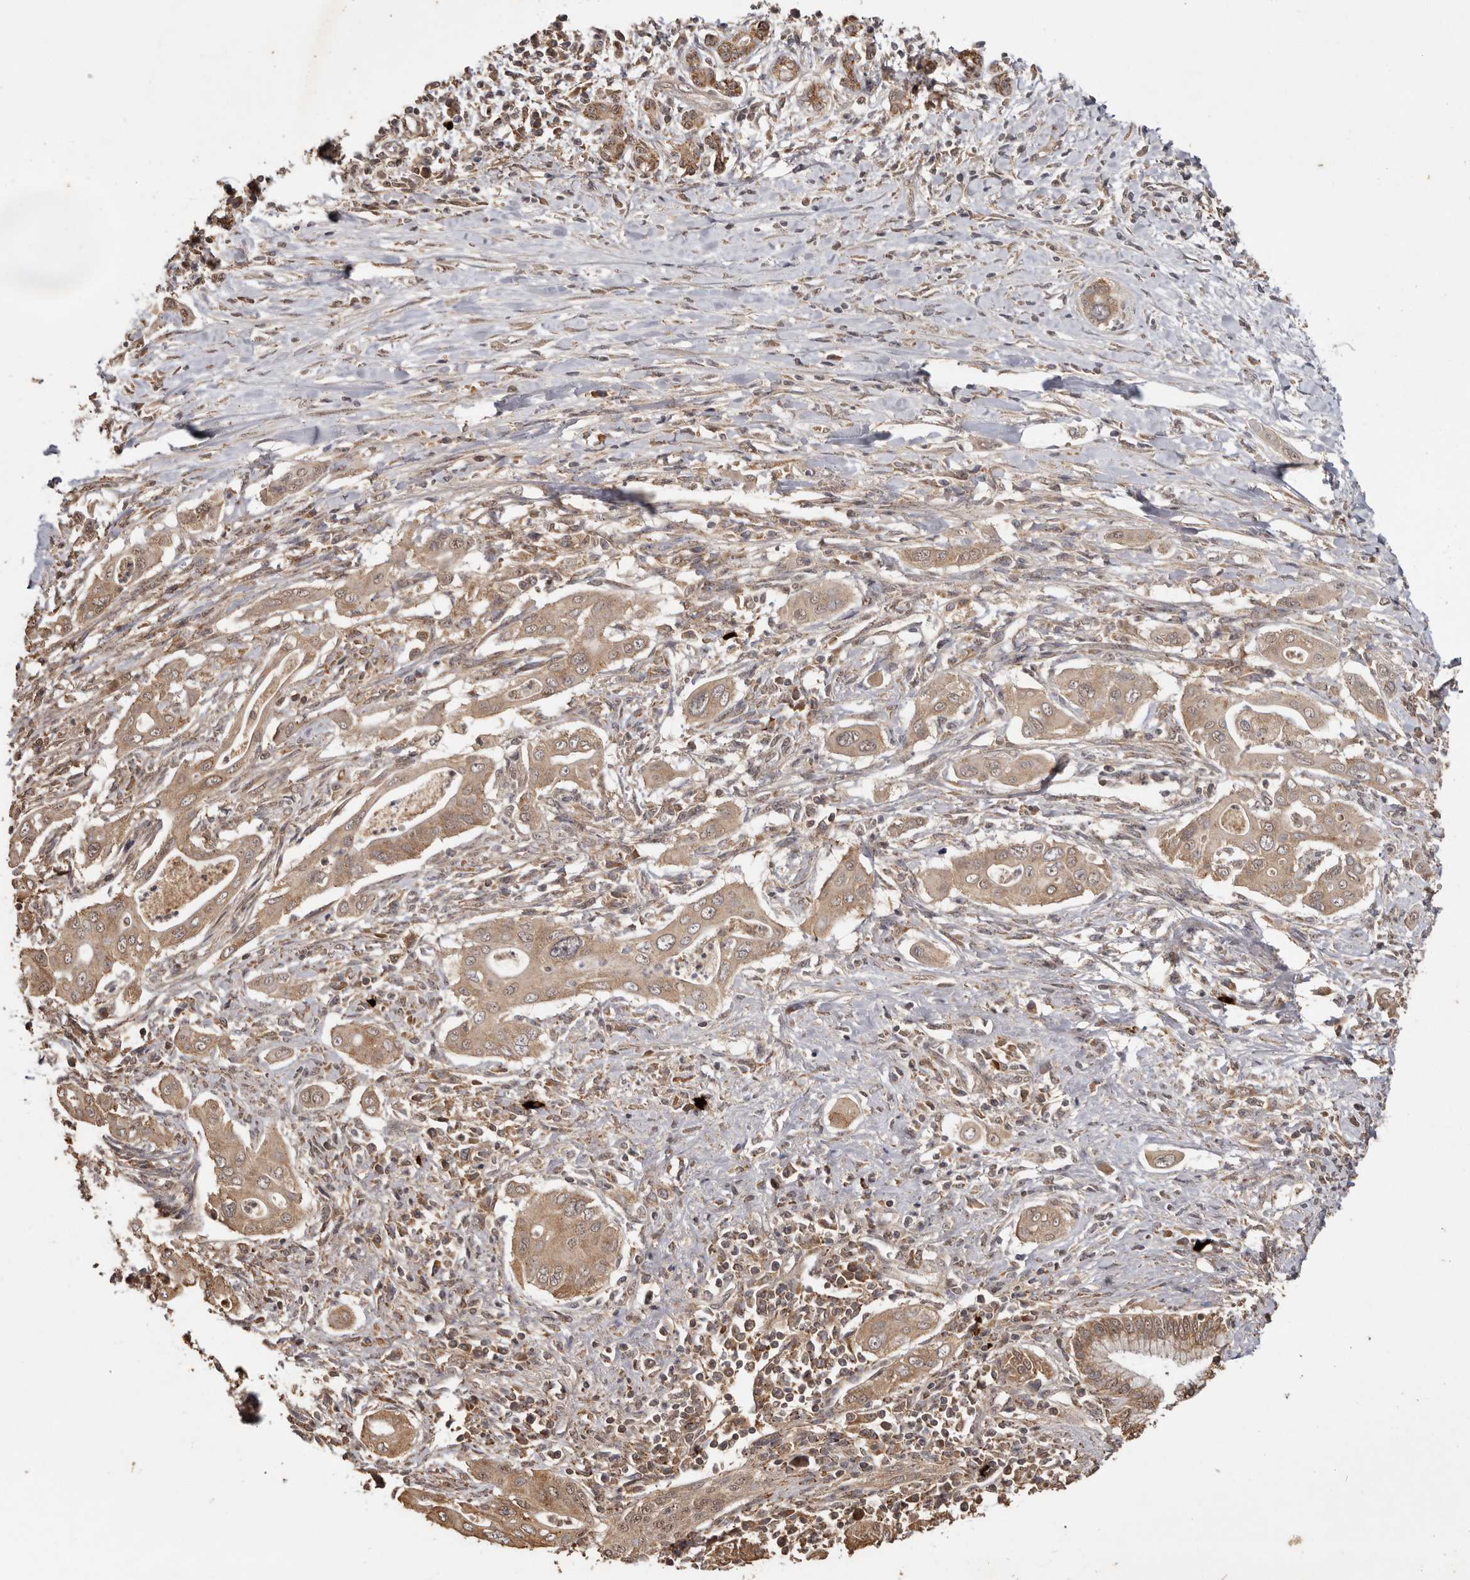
{"staining": {"intensity": "moderate", "quantity": ">75%", "location": "cytoplasmic/membranous"}, "tissue": "pancreatic cancer", "cell_type": "Tumor cells", "image_type": "cancer", "snomed": [{"axis": "morphology", "description": "Adenocarcinoma, NOS"}, {"axis": "topography", "description": "Pancreas"}], "caption": "Immunohistochemistry (DAB) staining of pancreatic adenocarcinoma exhibits moderate cytoplasmic/membranous protein expression in approximately >75% of tumor cells.", "gene": "RWDD1", "patient": {"sex": "male", "age": 58}}